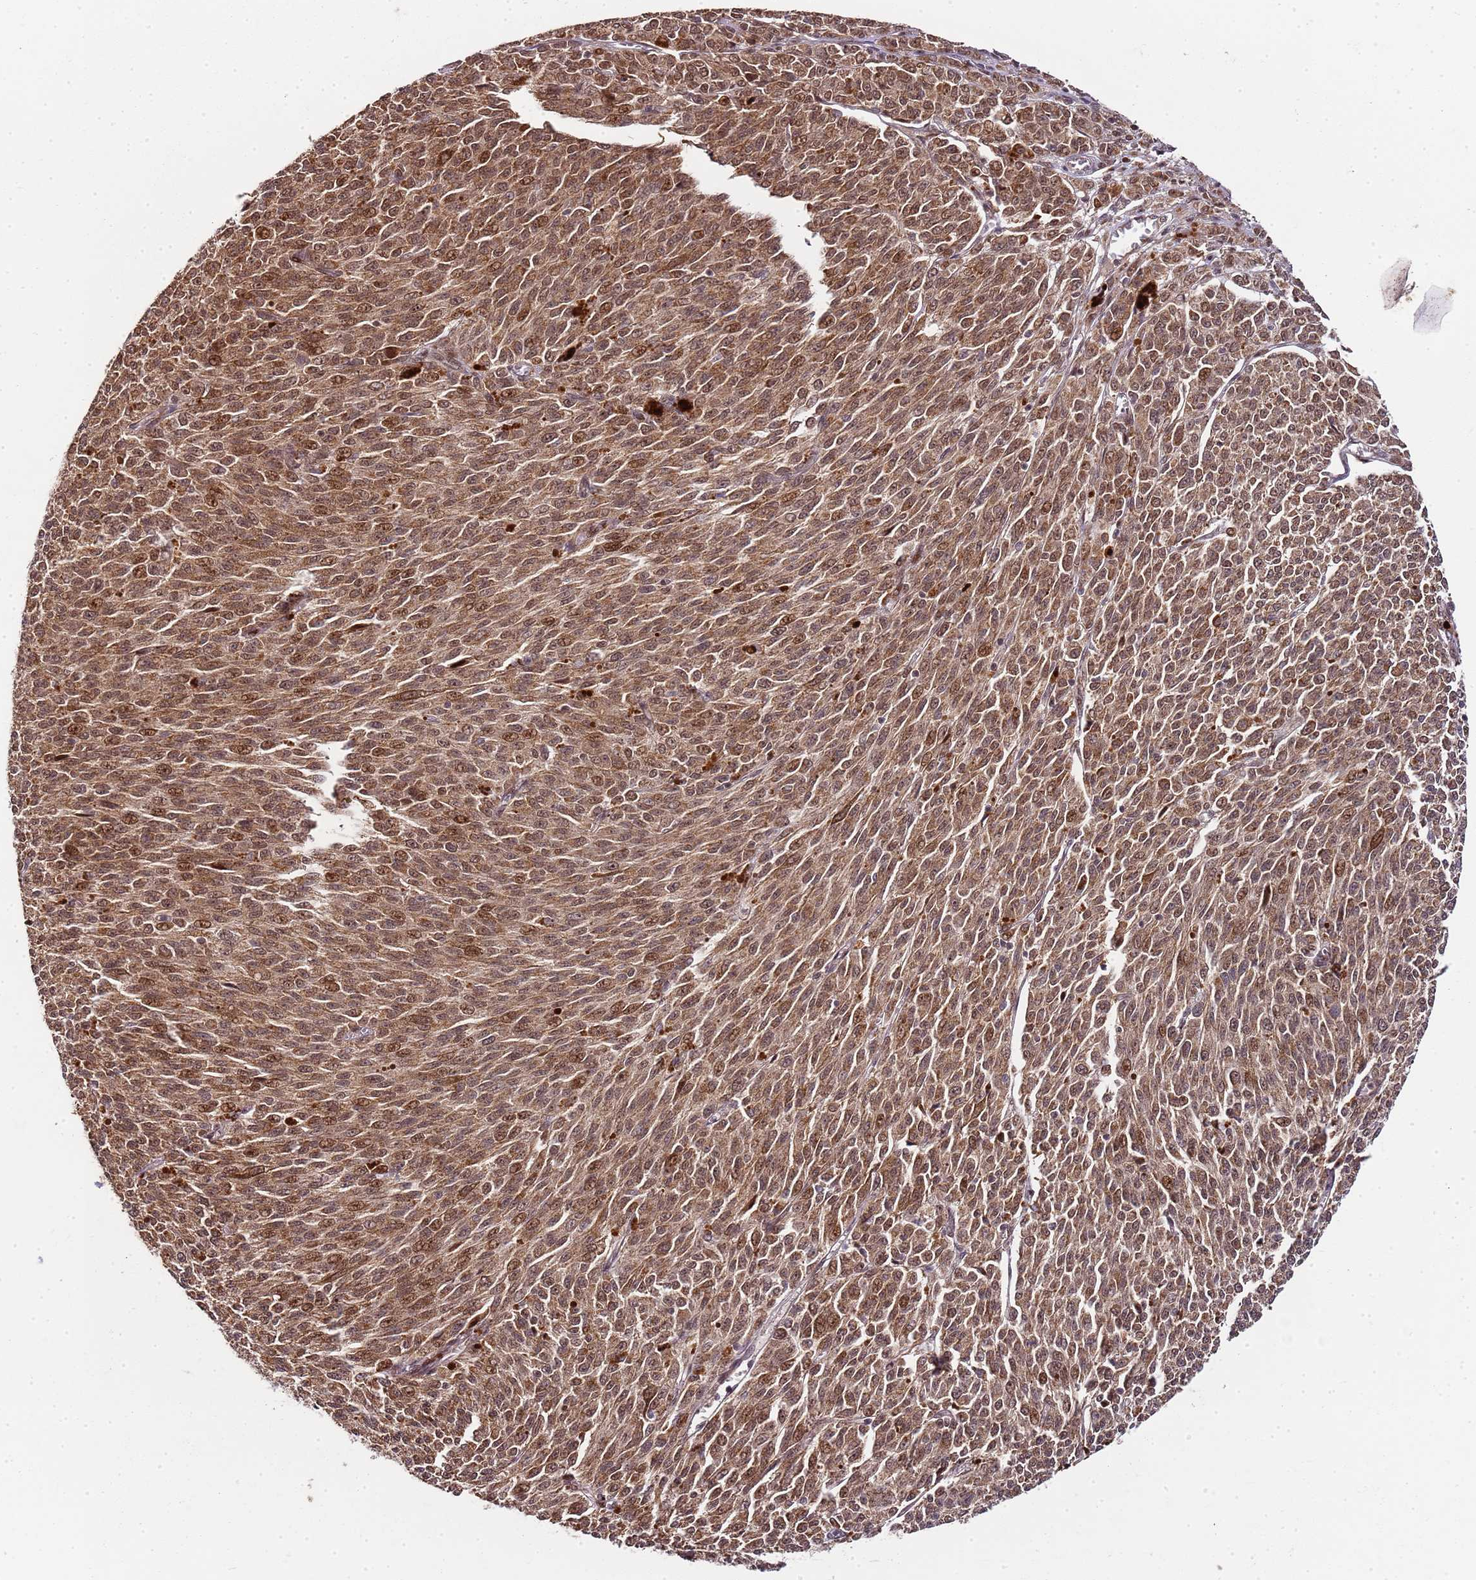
{"staining": {"intensity": "moderate", "quantity": ">75%", "location": "cytoplasmic/membranous,nuclear"}, "tissue": "melanoma", "cell_type": "Tumor cells", "image_type": "cancer", "snomed": [{"axis": "morphology", "description": "Malignant melanoma, NOS"}, {"axis": "topography", "description": "Skin"}], "caption": "Immunohistochemistry (IHC) histopathology image of melanoma stained for a protein (brown), which exhibits medium levels of moderate cytoplasmic/membranous and nuclear expression in about >75% of tumor cells.", "gene": "EDC3", "patient": {"sex": "female", "age": 52}}